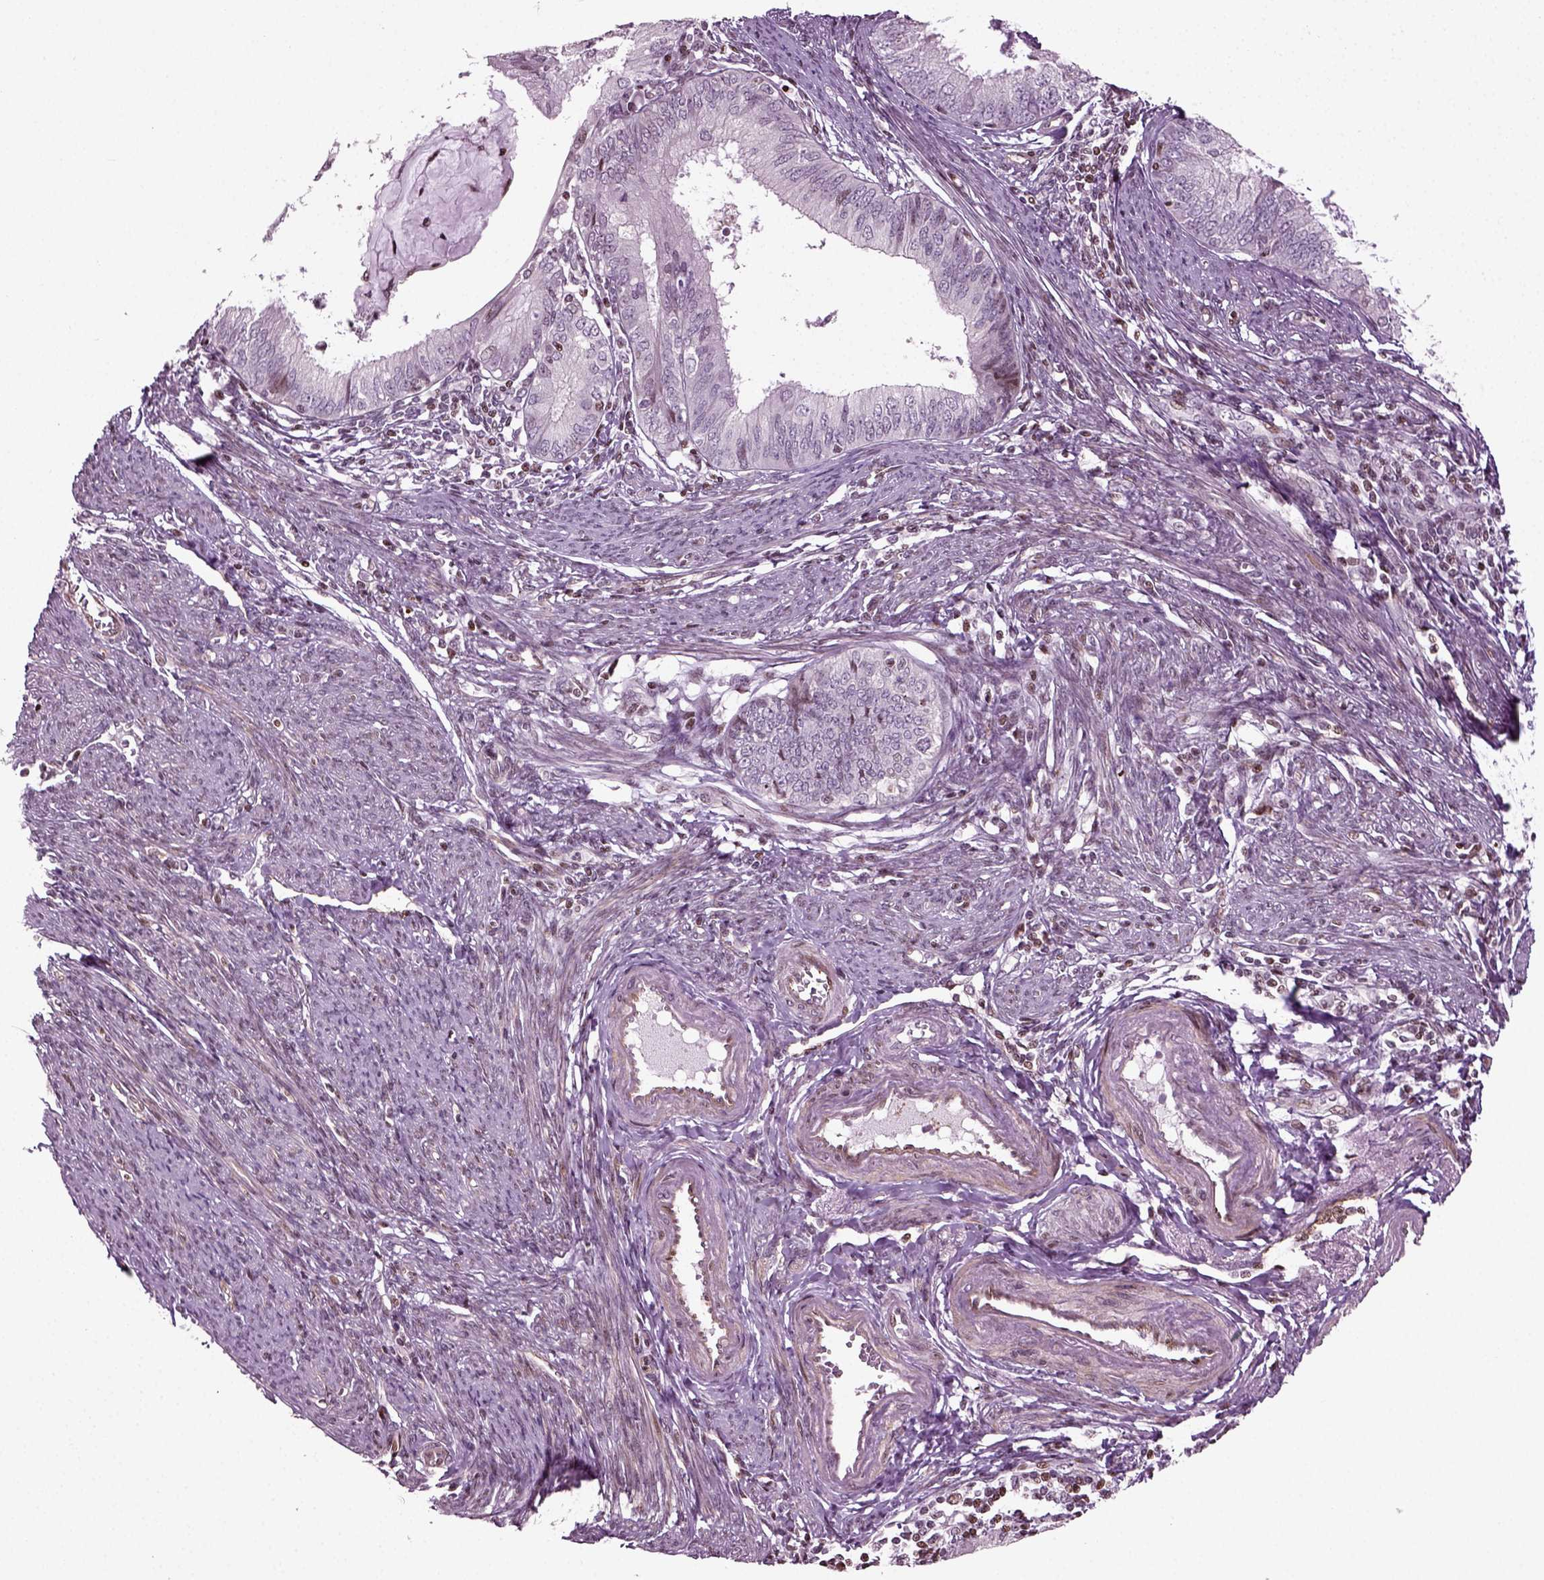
{"staining": {"intensity": "negative", "quantity": "none", "location": "none"}, "tissue": "endometrial cancer", "cell_type": "Tumor cells", "image_type": "cancer", "snomed": [{"axis": "morphology", "description": "Adenocarcinoma, NOS"}, {"axis": "topography", "description": "Endometrium"}], "caption": "High magnification brightfield microscopy of endometrial cancer stained with DAB (3,3'-diaminobenzidine) (brown) and counterstained with hematoxylin (blue): tumor cells show no significant expression.", "gene": "HEYL", "patient": {"sex": "female", "age": 57}}